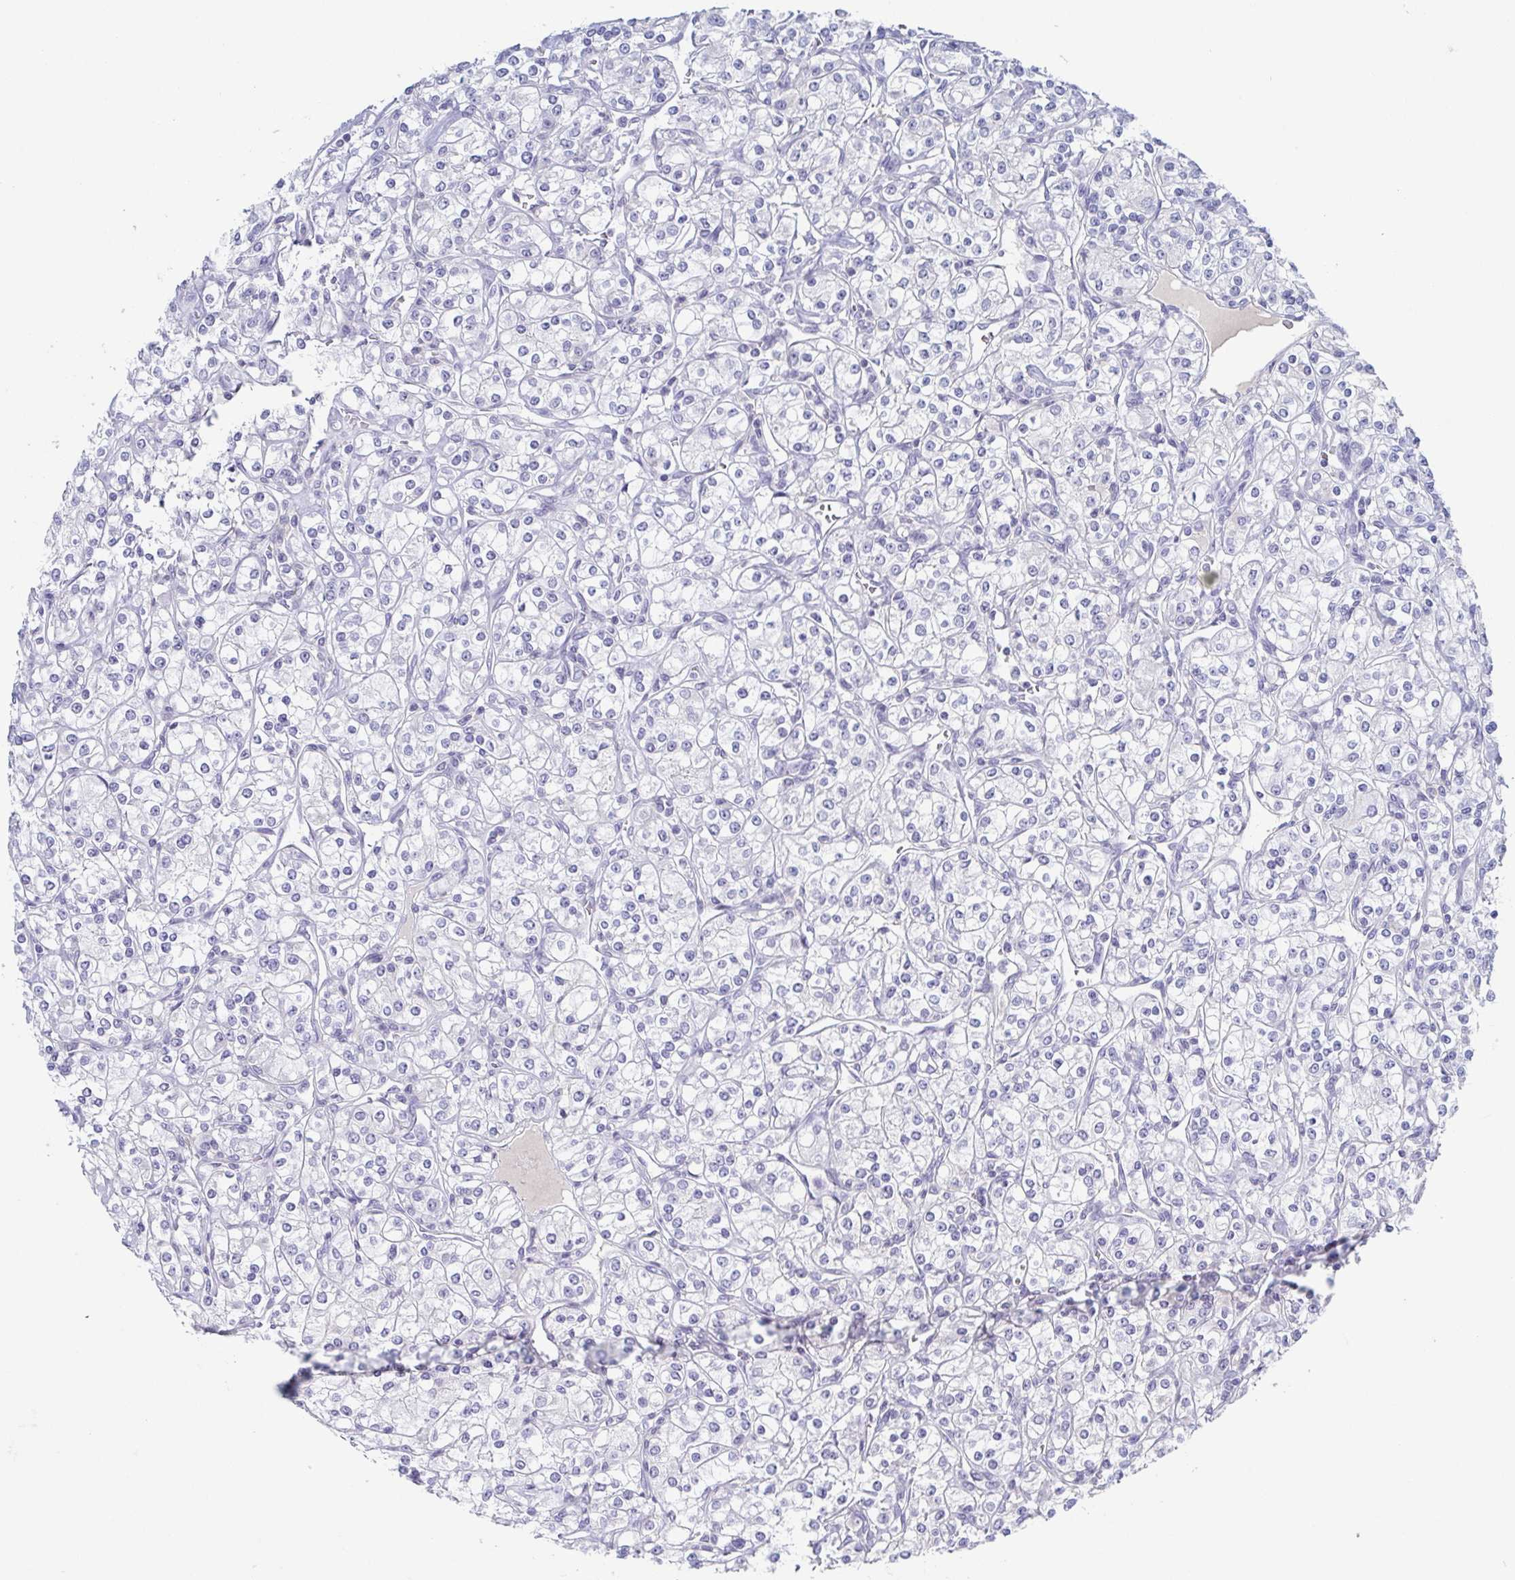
{"staining": {"intensity": "negative", "quantity": "none", "location": "none"}, "tissue": "renal cancer", "cell_type": "Tumor cells", "image_type": "cancer", "snomed": [{"axis": "morphology", "description": "Adenocarcinoma, NOS"}, {"axis": "topography", "description": "Kidney"}], "caption": "Tumor cells show no significant protein expression in renal cancer.", "gene": "RHOV", "patient": {"sex": "male", "age": 77}}